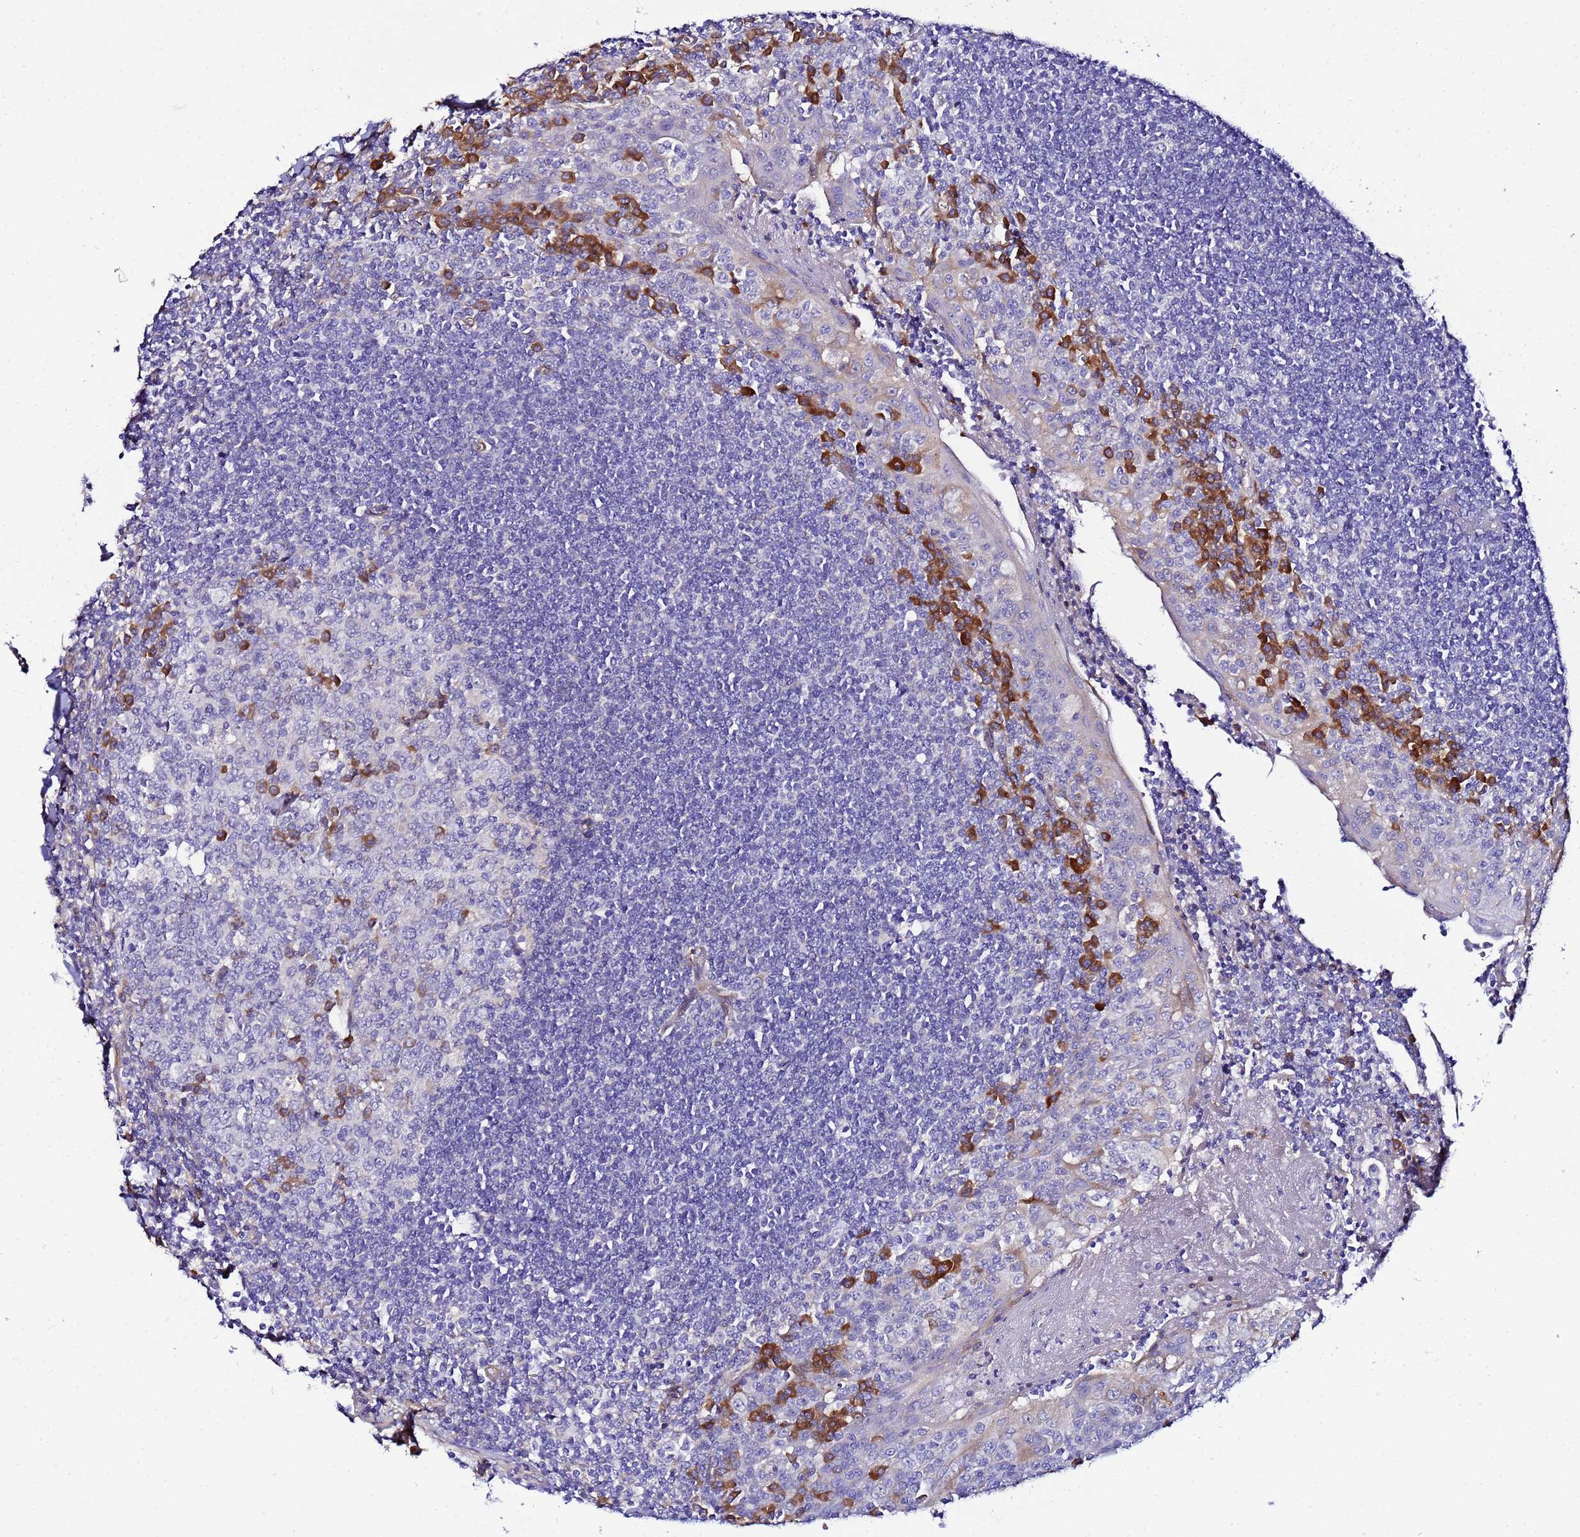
{"staining": {"intensity": "strong", "quantity": "<25%", "location": "cytoplasmic/membranous"}, "tissue": "tonsil", "cell_type": "Germinal center cells", "image_type": "normal", "snomed": [{"axis": "morphology", "description": "Normal tissue, NOS"}, {"axis": "topography", "description": "Tonsil"}], "caption": "Protein staining of unremarkable tonsil exhibits strong cytoplasmic/membranous staining in about <25% of germinal center cells. (Brightfield microscopy of DAB IHC at high magnification).", "gene": "JRKL", "patient": {"sex": "male", "age": 27}}